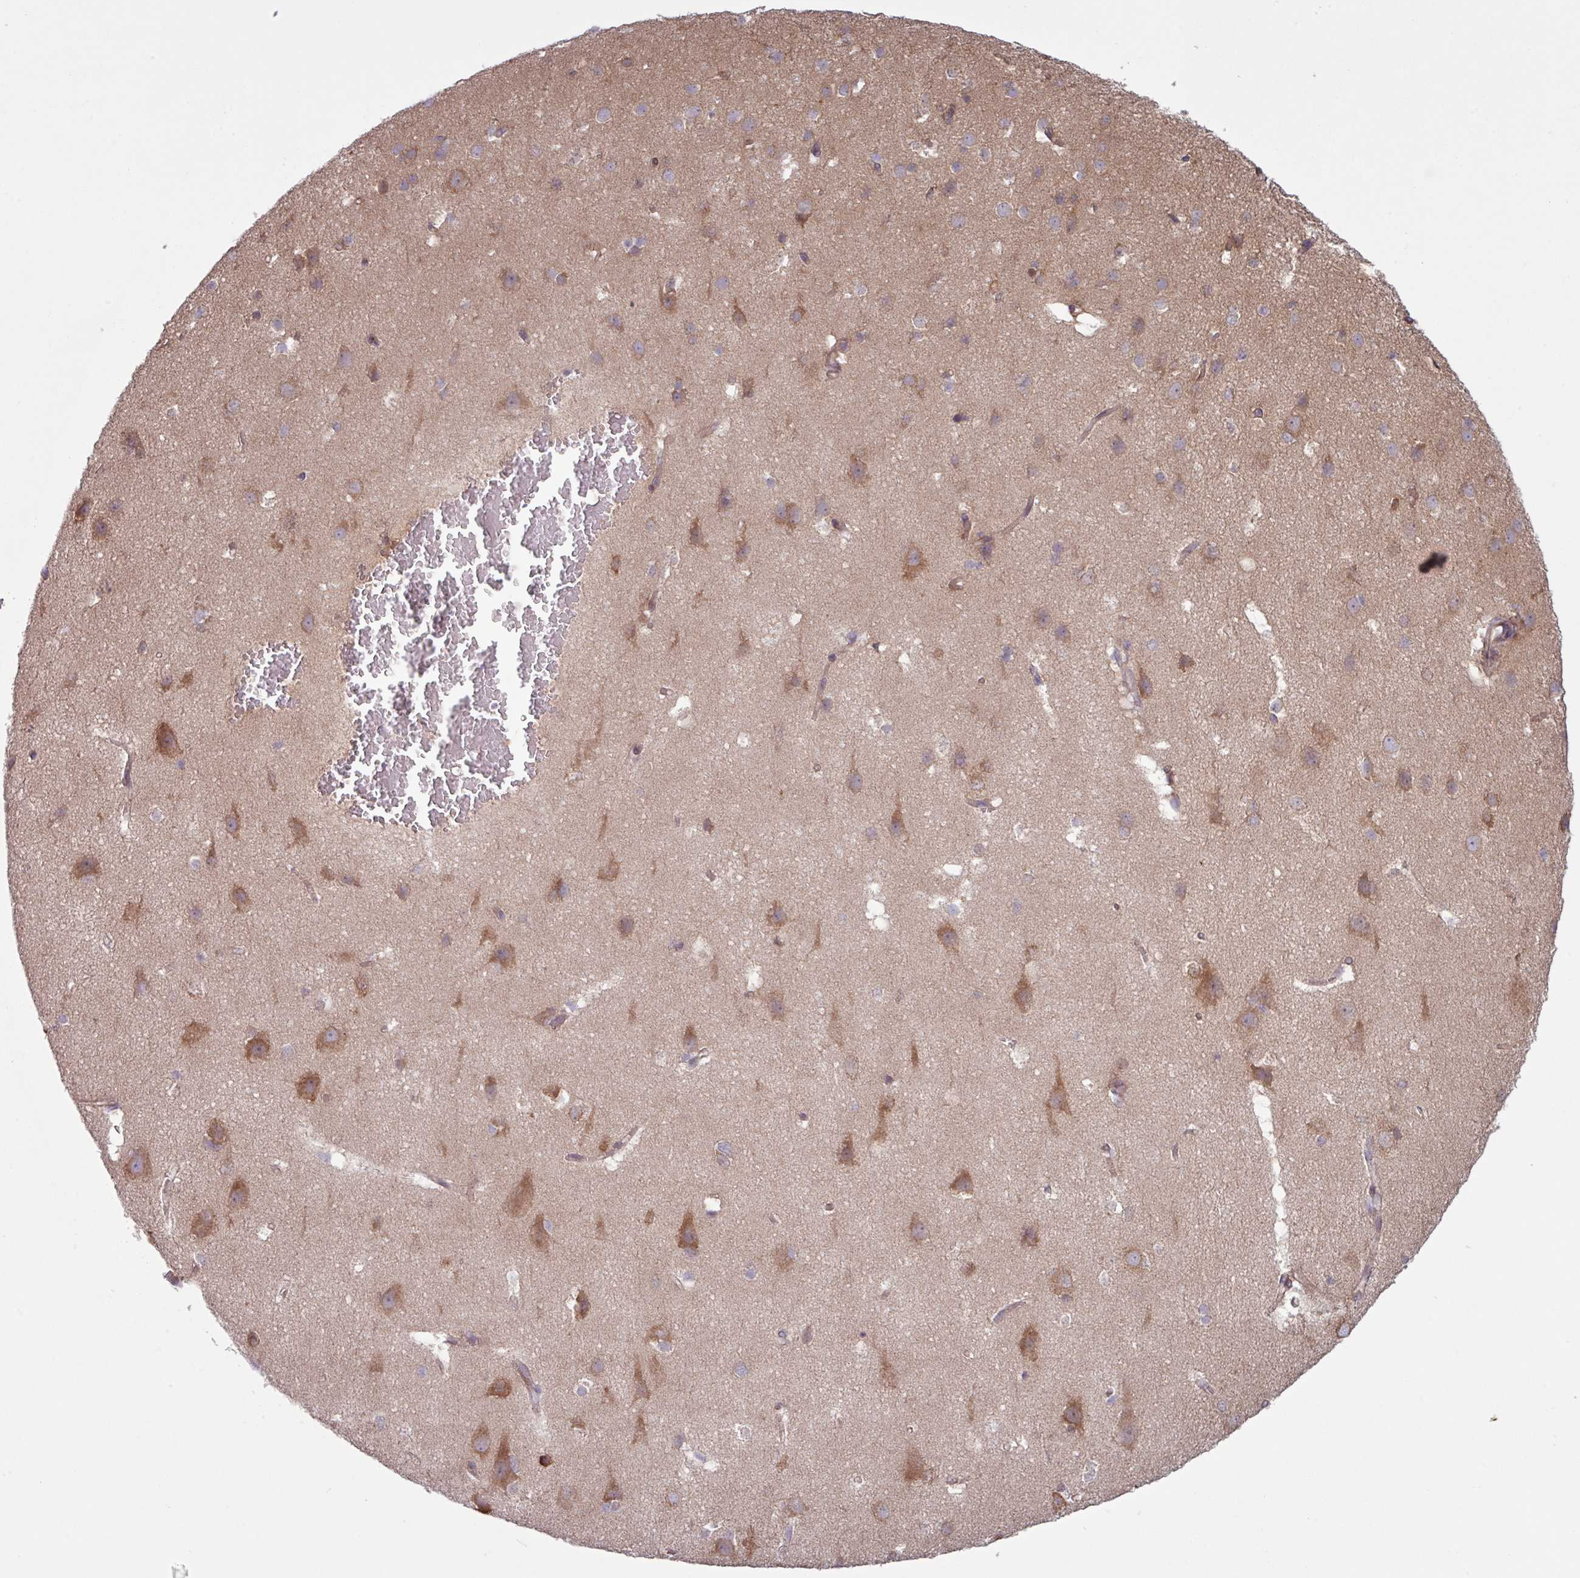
{"staining": {"intensity": "moderate", "quantity": ">75%", "location": "cytoplasmic/membranous"}, "tissue": "cerebral cortex", "cell_type": "Endothelial cells", "image_type": "normal", "snomed": [{"axis": "morphology", "description": "Normal tissue, NOS"}, {"axis": "topography", "description": "Cerebral cortex"}], "caption": "Protein expression analysis of unremarkable human cerebral cortex reveals moderate cytoplasmic/membranous positivity in about >75% of endothelial cells.", "gene": "PDPR", "patient": {"sex": "male", "age": 37}}